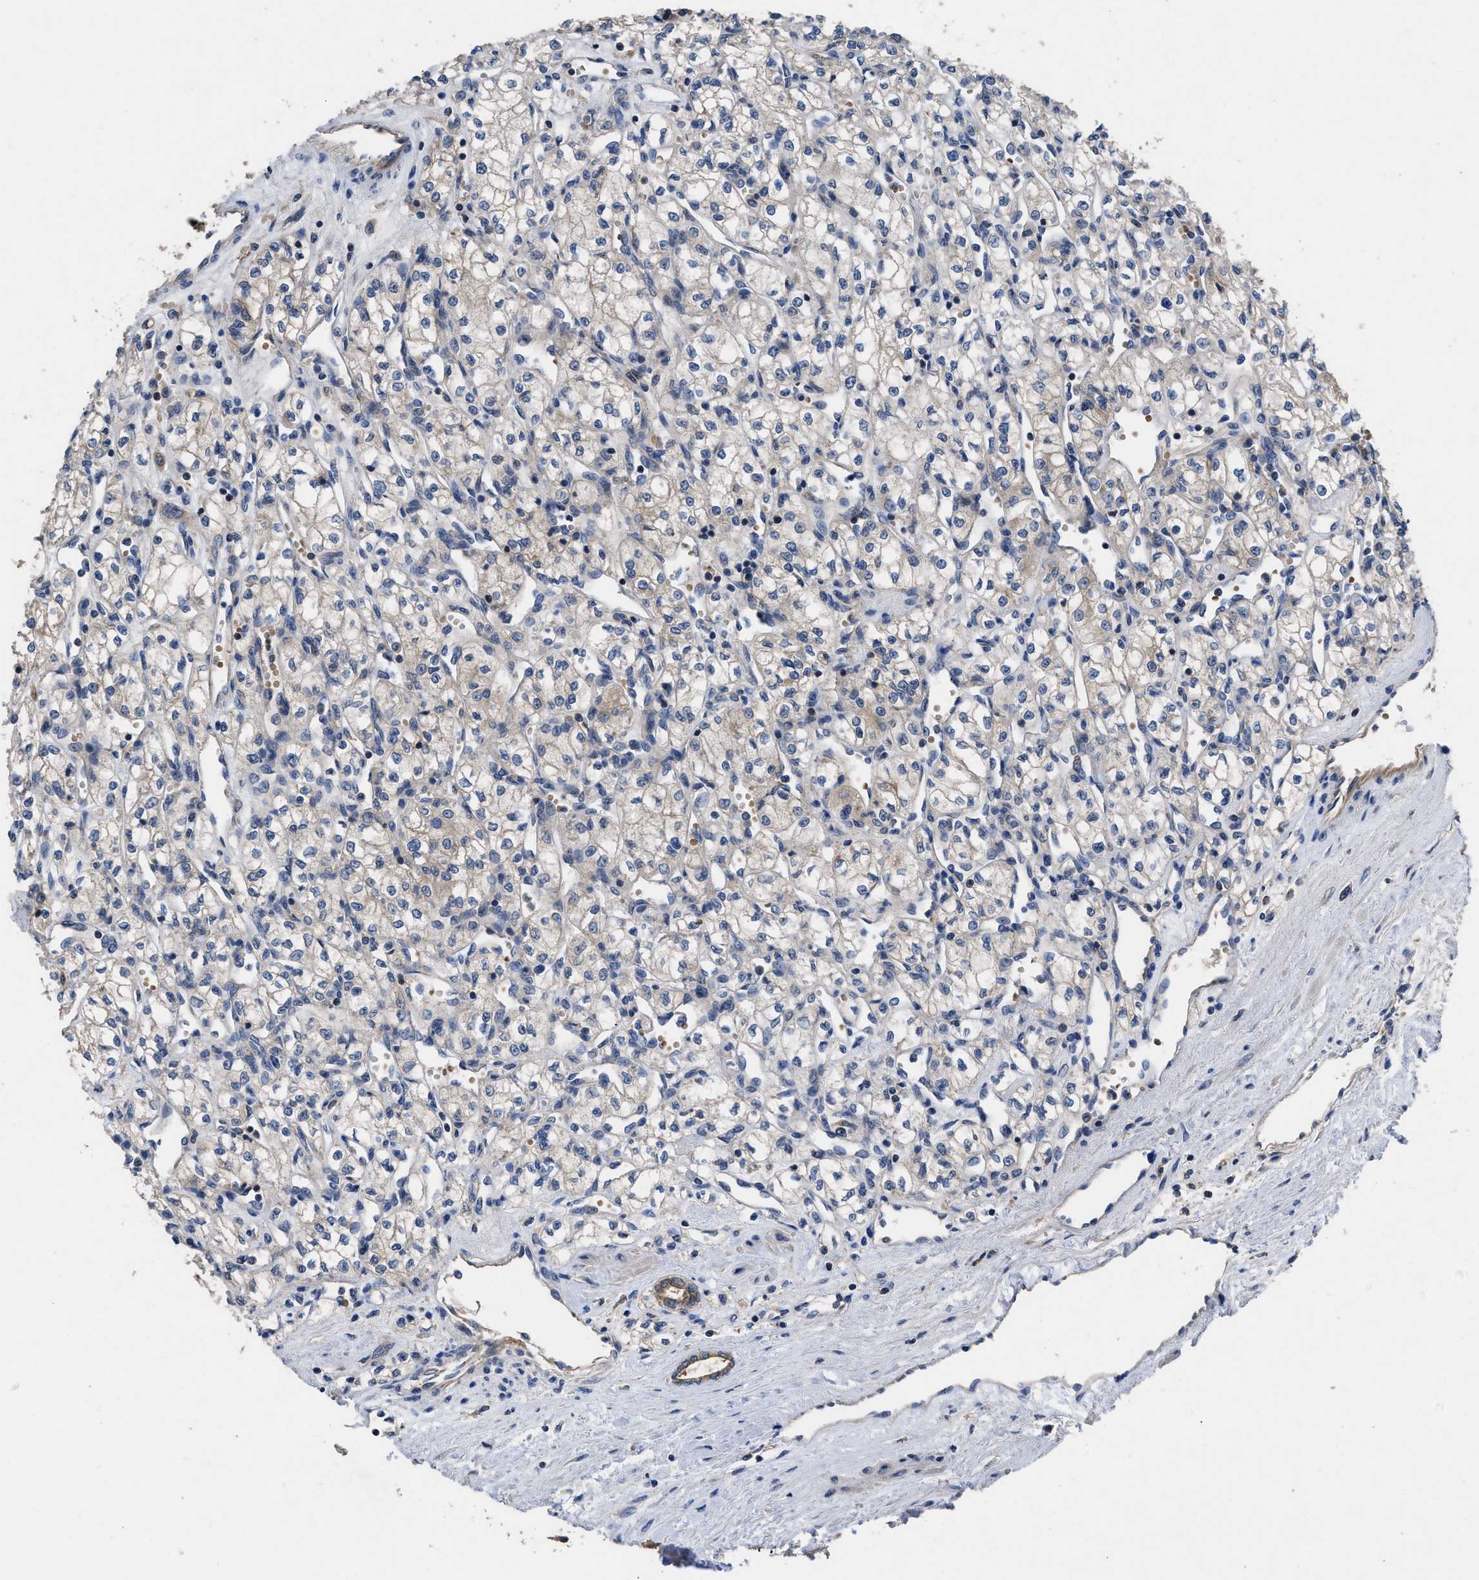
{"staining": {"intensity": "weak", "quantity": "<25%", "location": "cytoplasmic/membranous"}, "tissue": "renal cancer", "cell_type": "Tumor cells", "image_type": "cancer", "snomed": [{"axis": "morphology", "description": "Adenocarcinoma, NOS"}, {"axis": "topography", "description": "Kidney"}], "caption": "DAB immunohistochemical staining of renal cancer (adenocarcinoma) demonstrates no significant expression in tumor cells.", "gene": "YBEY", "patient": {"sex": "male", "age": 59}}